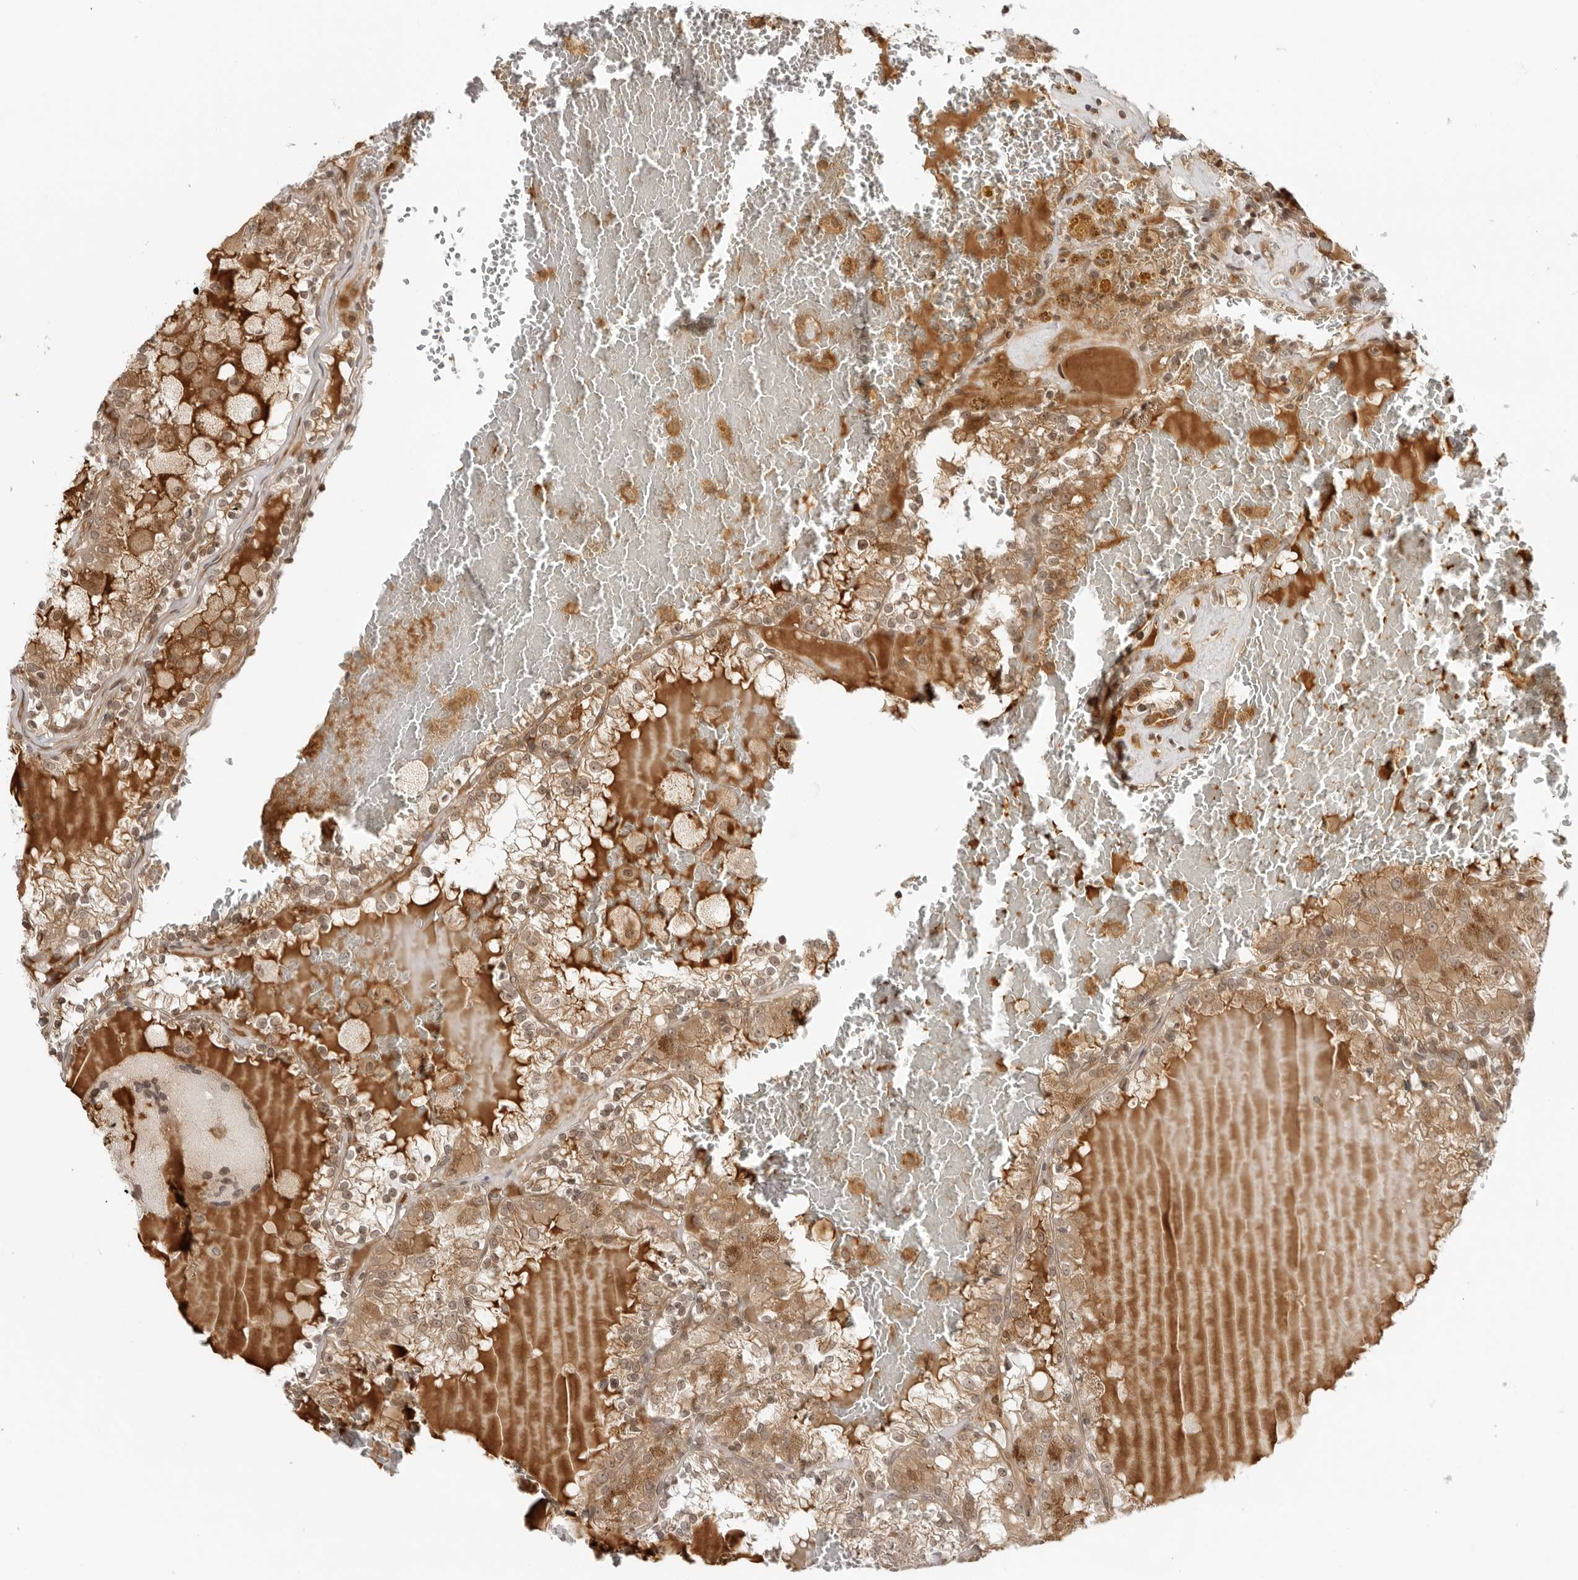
{"staining": {"intensity": "moderate", "quantity": ">75%", "location": "cytoplasmic/membranous"}, "tissue": "renal cancer", "cell_type": "Tumor cells", "image_type": "cancer", "snomed": [{"axis": "morphology", "description": "Adenocarcinoma, NOS"}, {"axis": "topography", "description": "Kidney"}], "caption": "Tumor cells show medium levels of moderate cytoplasmic/membranous staining in about >75% of cells in renal cancer (adenocarcinoma). The protein is stained brown, and the nuclei are stained in blue (DAB (3,3'-diaminobenzidine) IHC with brightfield microscopy, high magnification).", "gene": "PRRC2C", "patient": {"sex": "female", "age": 56}}